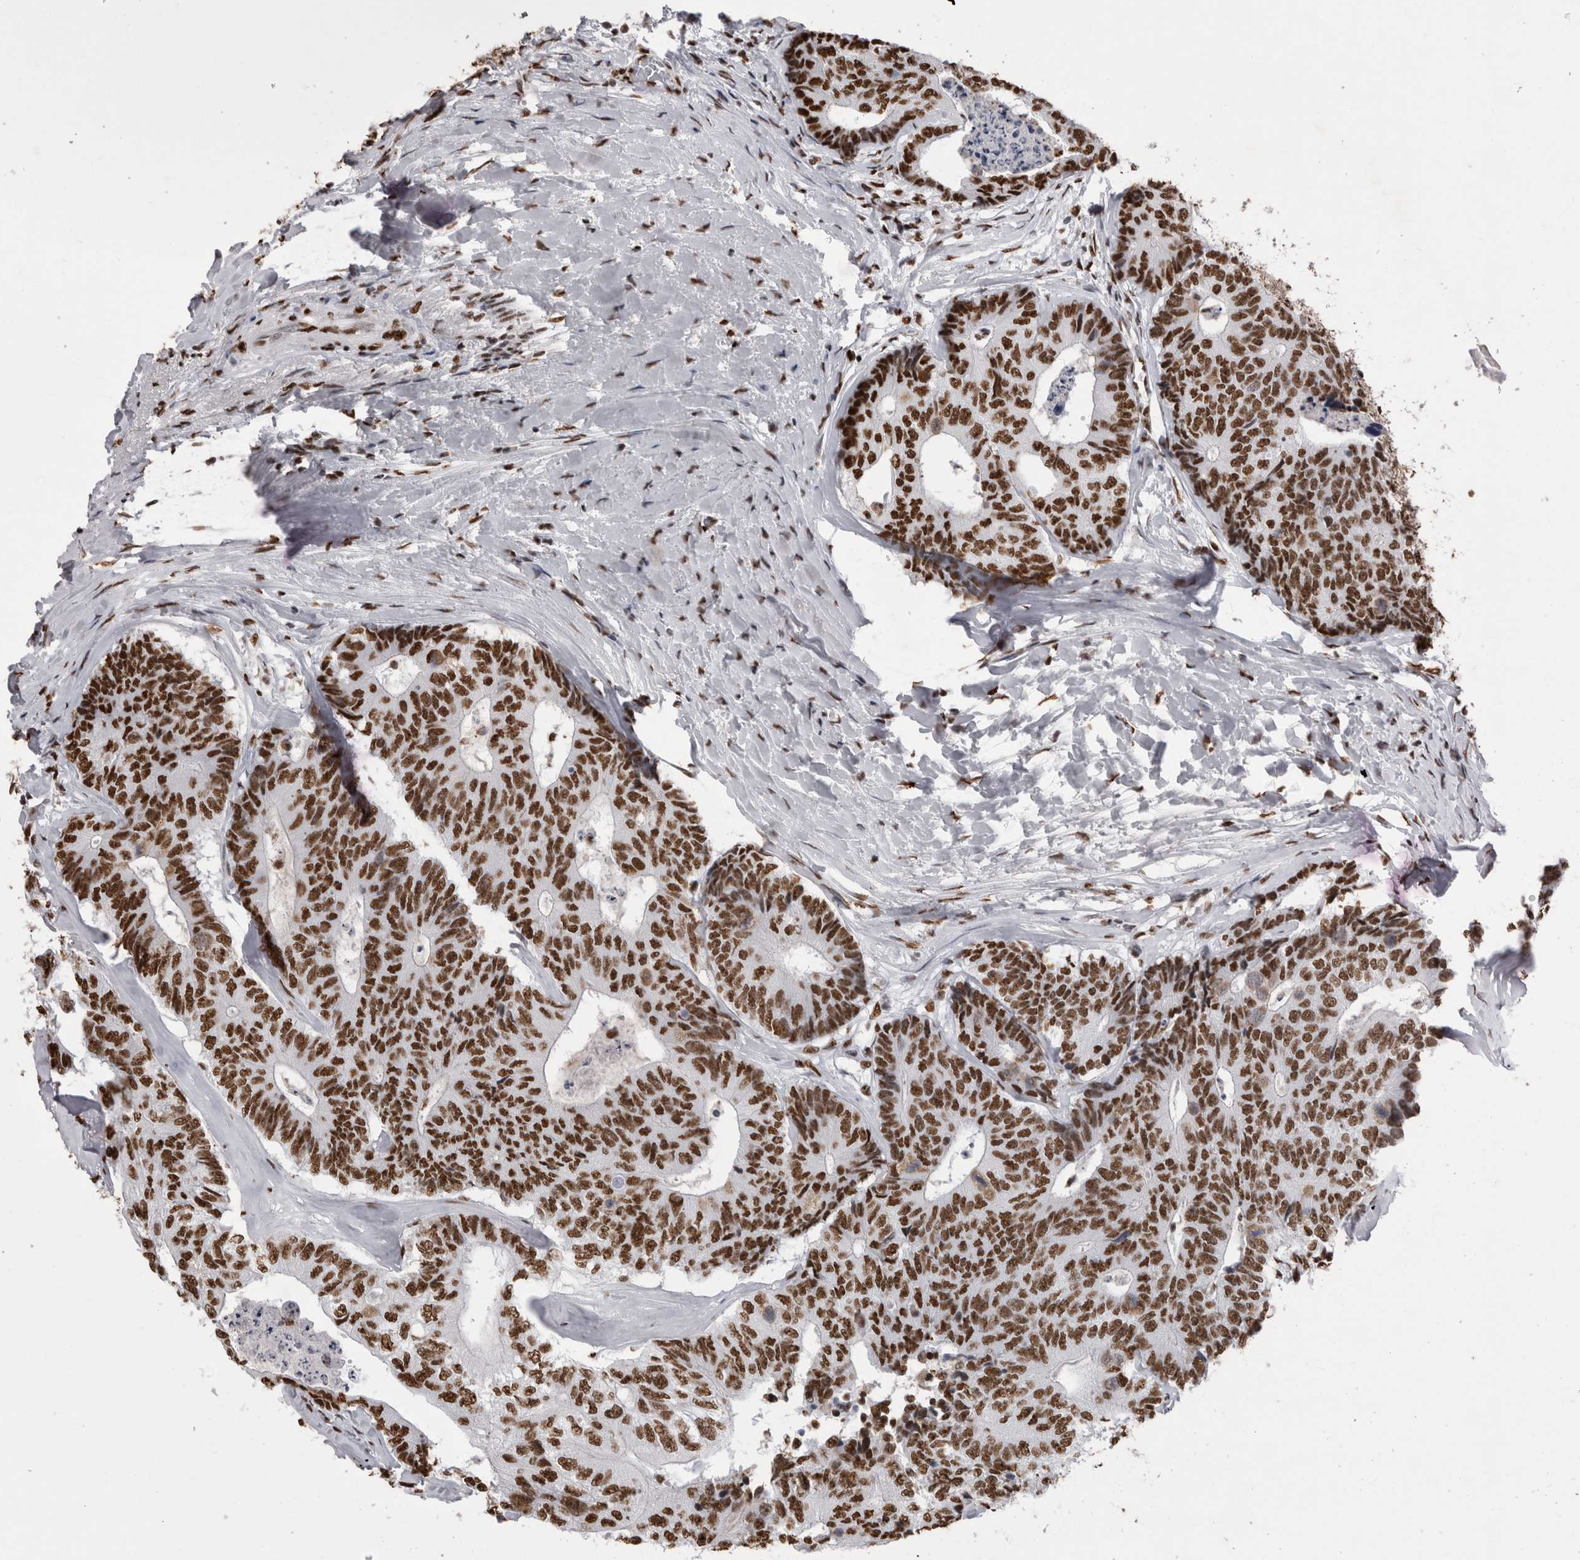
{"staining": {"intensity": "strong", "quantity": ">75%", "location": "nuclear"}, "tissue": "colorectal cancer", "cell_type": "Tumor cells", "image_type": "cancer", "snomed": [{"axis": "morphology", "description": "Adenocarcinoma, NOS"}, {"axis": "topography", "description": "Colon"}], "caption": "This photomicrograph demonstrates colorectal adenocarcinoma stained with IHC to label a protein in brown. The nuclear of tumor cells show strong positivity for the protein. Nuclei are counter-stained blue.", "gene": "ALPK3", "patient": {"sex": "female", "age": 67}}